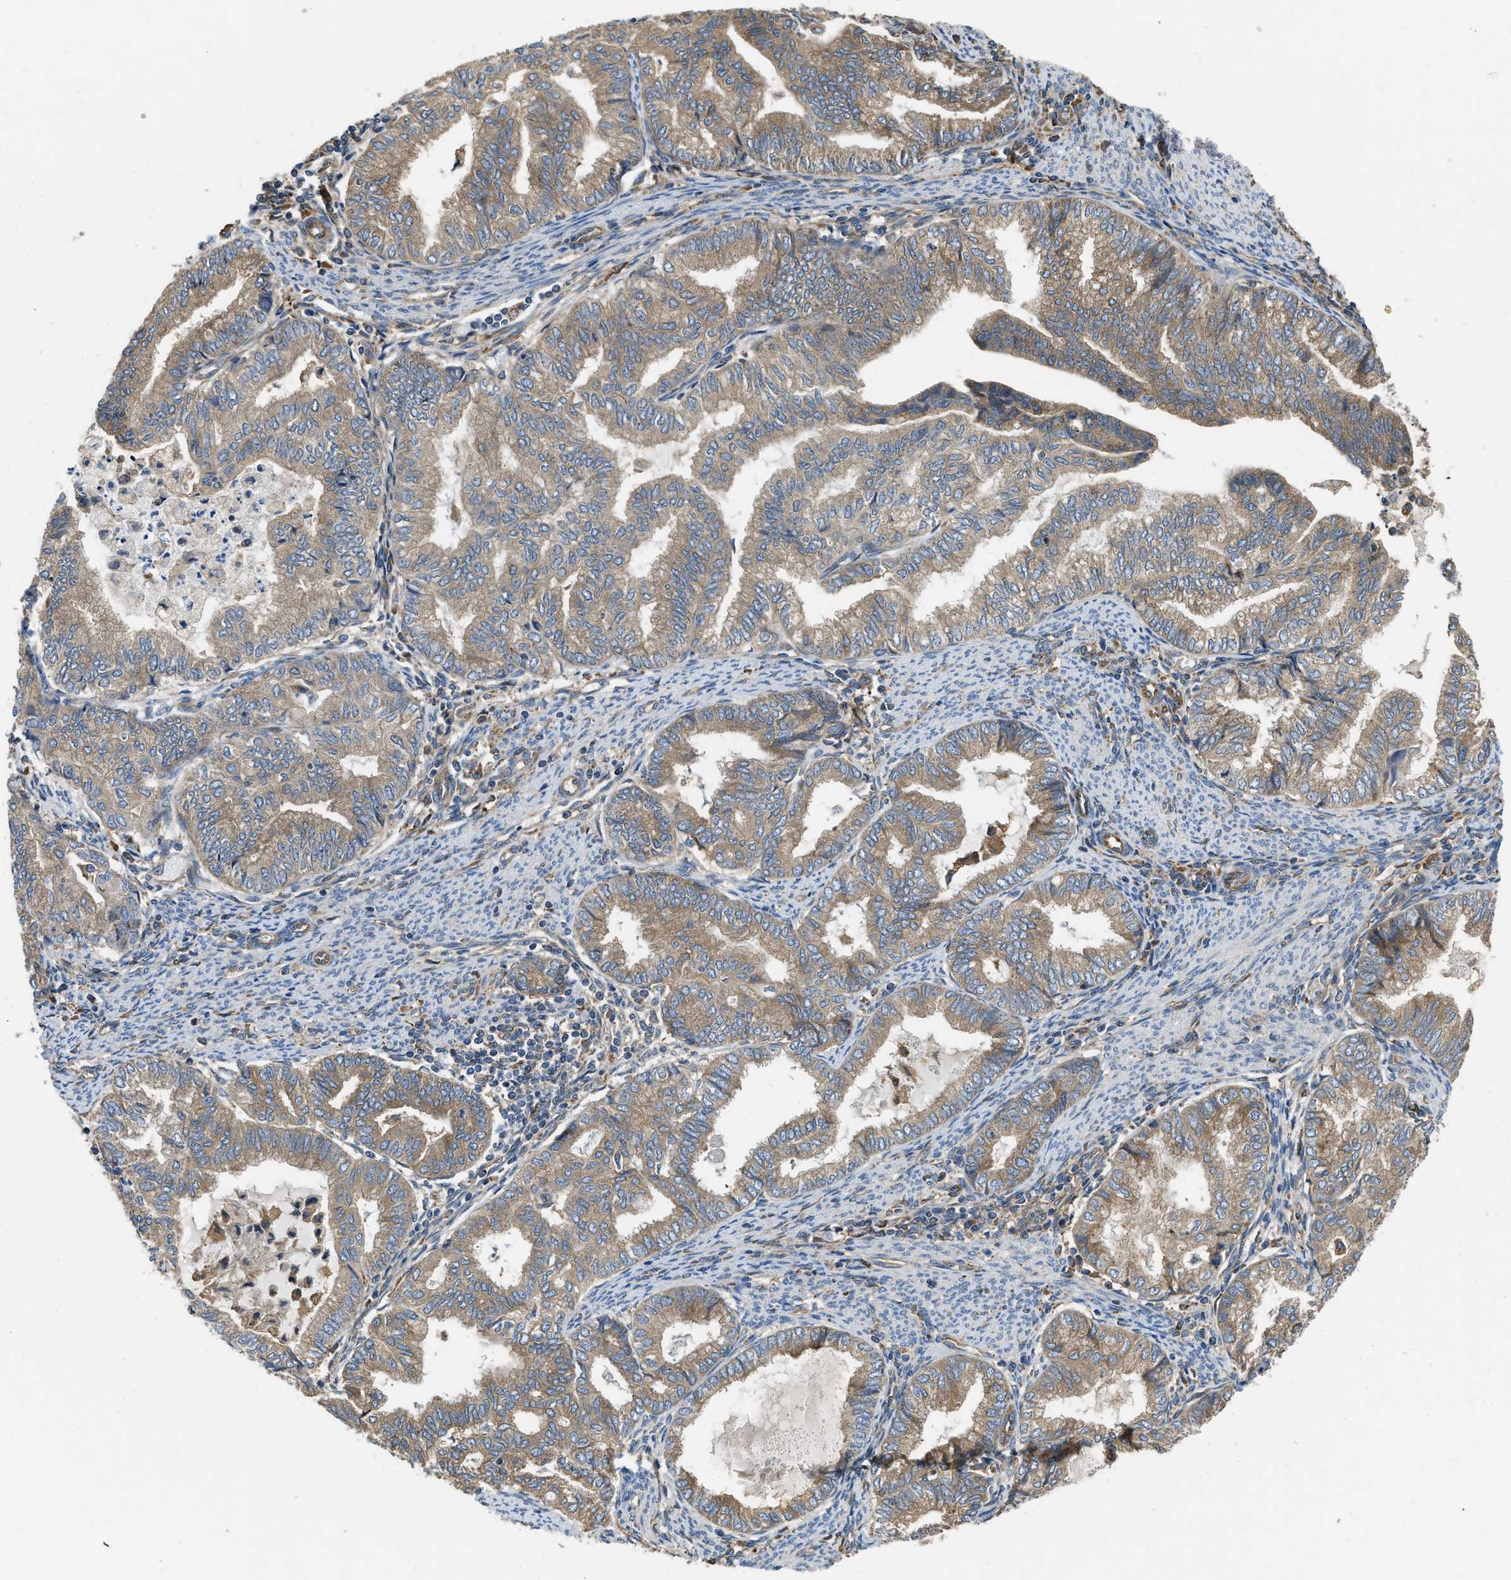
{"staining": {"intensity": "moderate", "quantity": ">75%", "location": "cytoplasmic/membranous"}, "tissue": "endometrial cancer", "cell_type": "Tumor cells", "image_type": "cancer", "snomed": [{"axis": "morphology", "description": "Adenocarcinoma, NOS"}, {"axis": "topography", "description": "Endometrium"}], "caption": "This is a histology image of IHC staining of adenocarcinoma (endometrial), which shows moderate positivity in the cytoplasmic/membranous of tumor cells.", "gene": "FLNB", "patient": {"sex": "female", "age": 79}}